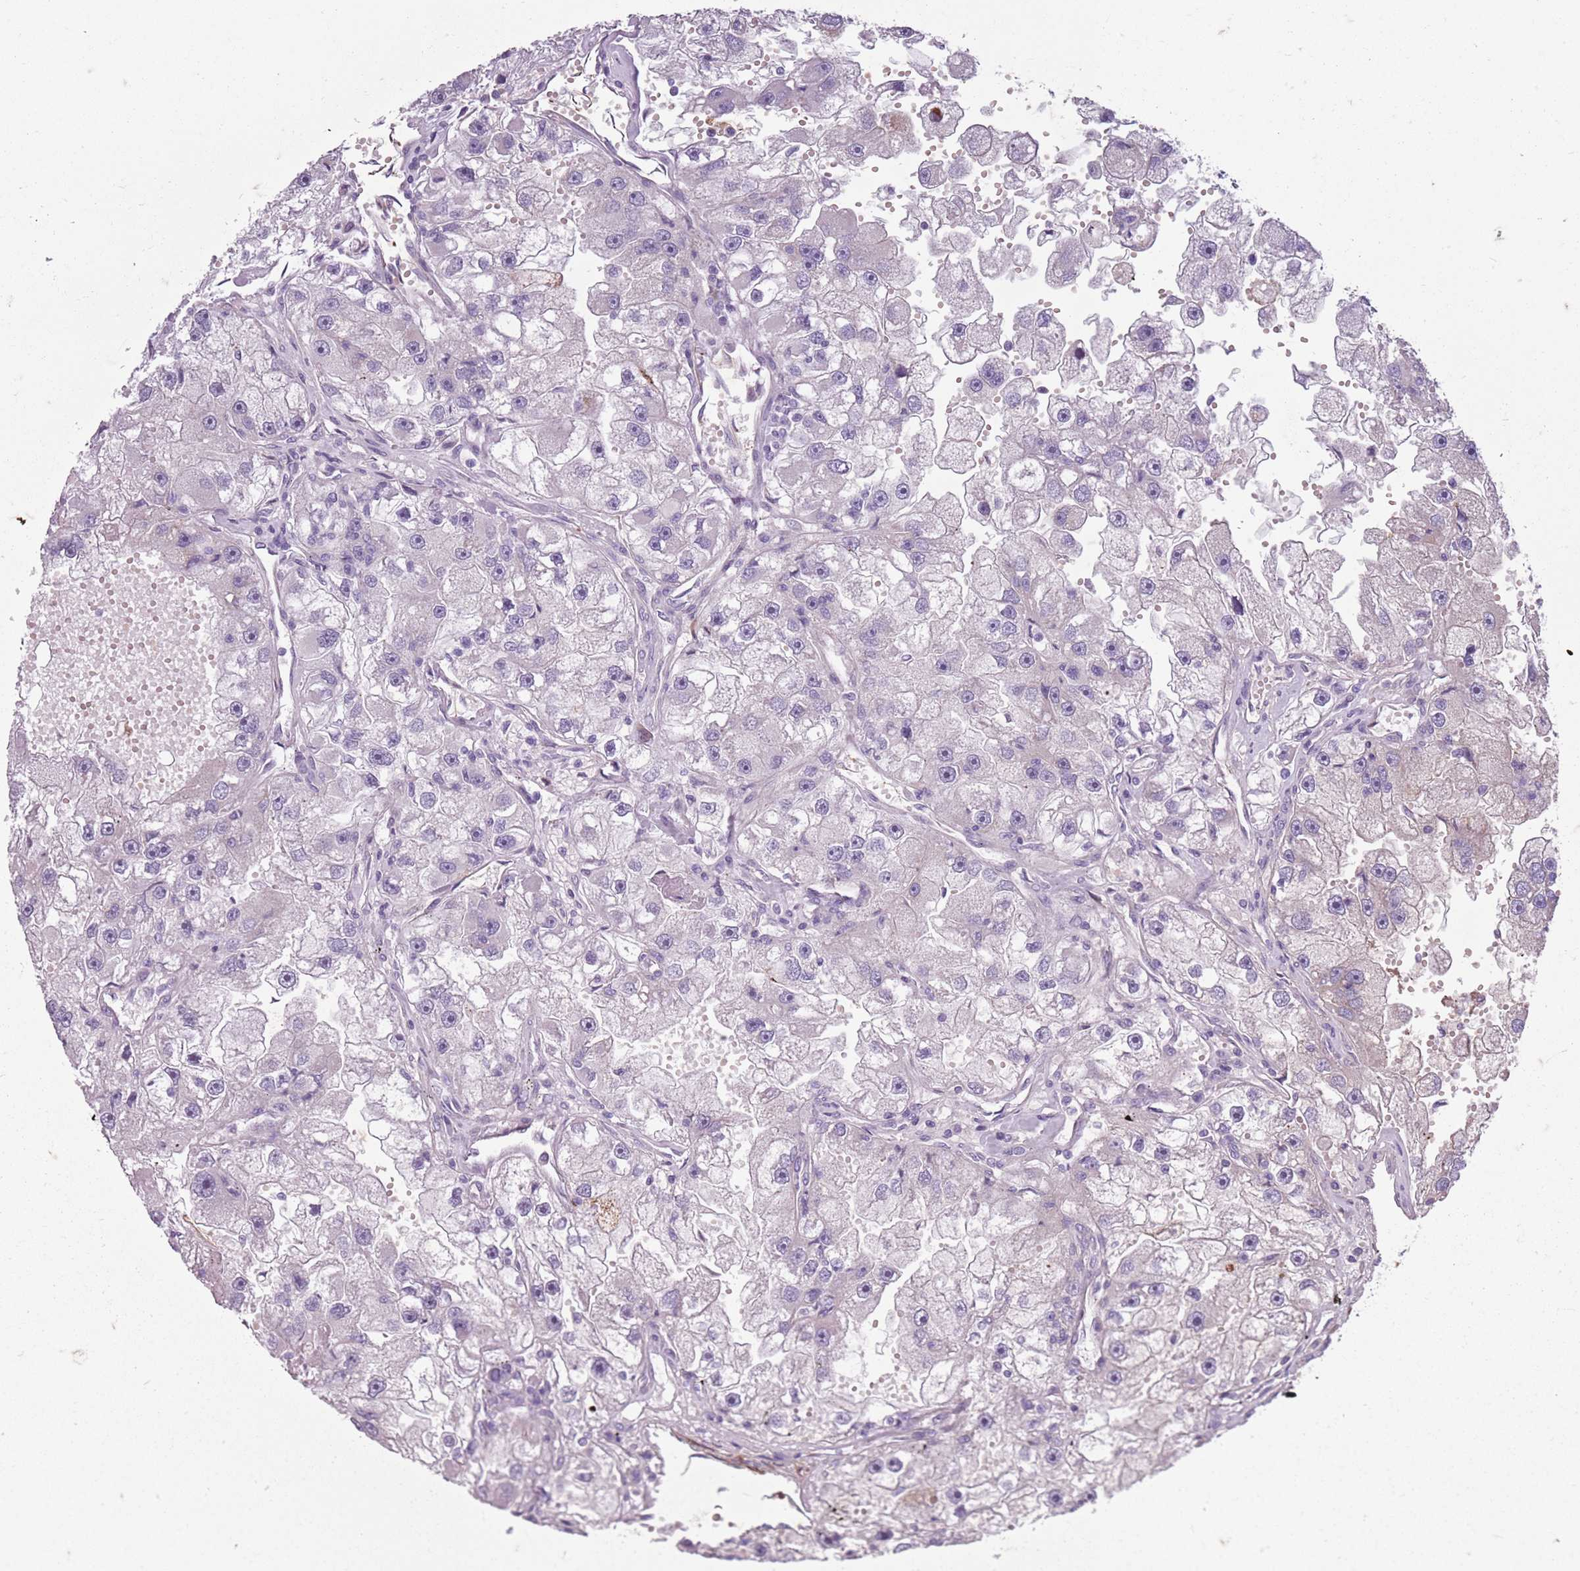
{"staining": {"intensity": "negative", "quantity": "none", "location": "none"}, "tissue": "renal cancer", "cell_type": "Tumor cells", "image_type": "cancer", "snomed": [{"axis": "morphology", "description": "Adenocarcinoma, NOS"}, {"axis": "topography", "description": "Kidney"}], "caption": "This is an IHC image of human renal cancer. There is no expression in tumor cells.", "gene": "TAS2R38", "patient": {"sex": "male", "age": 63}}